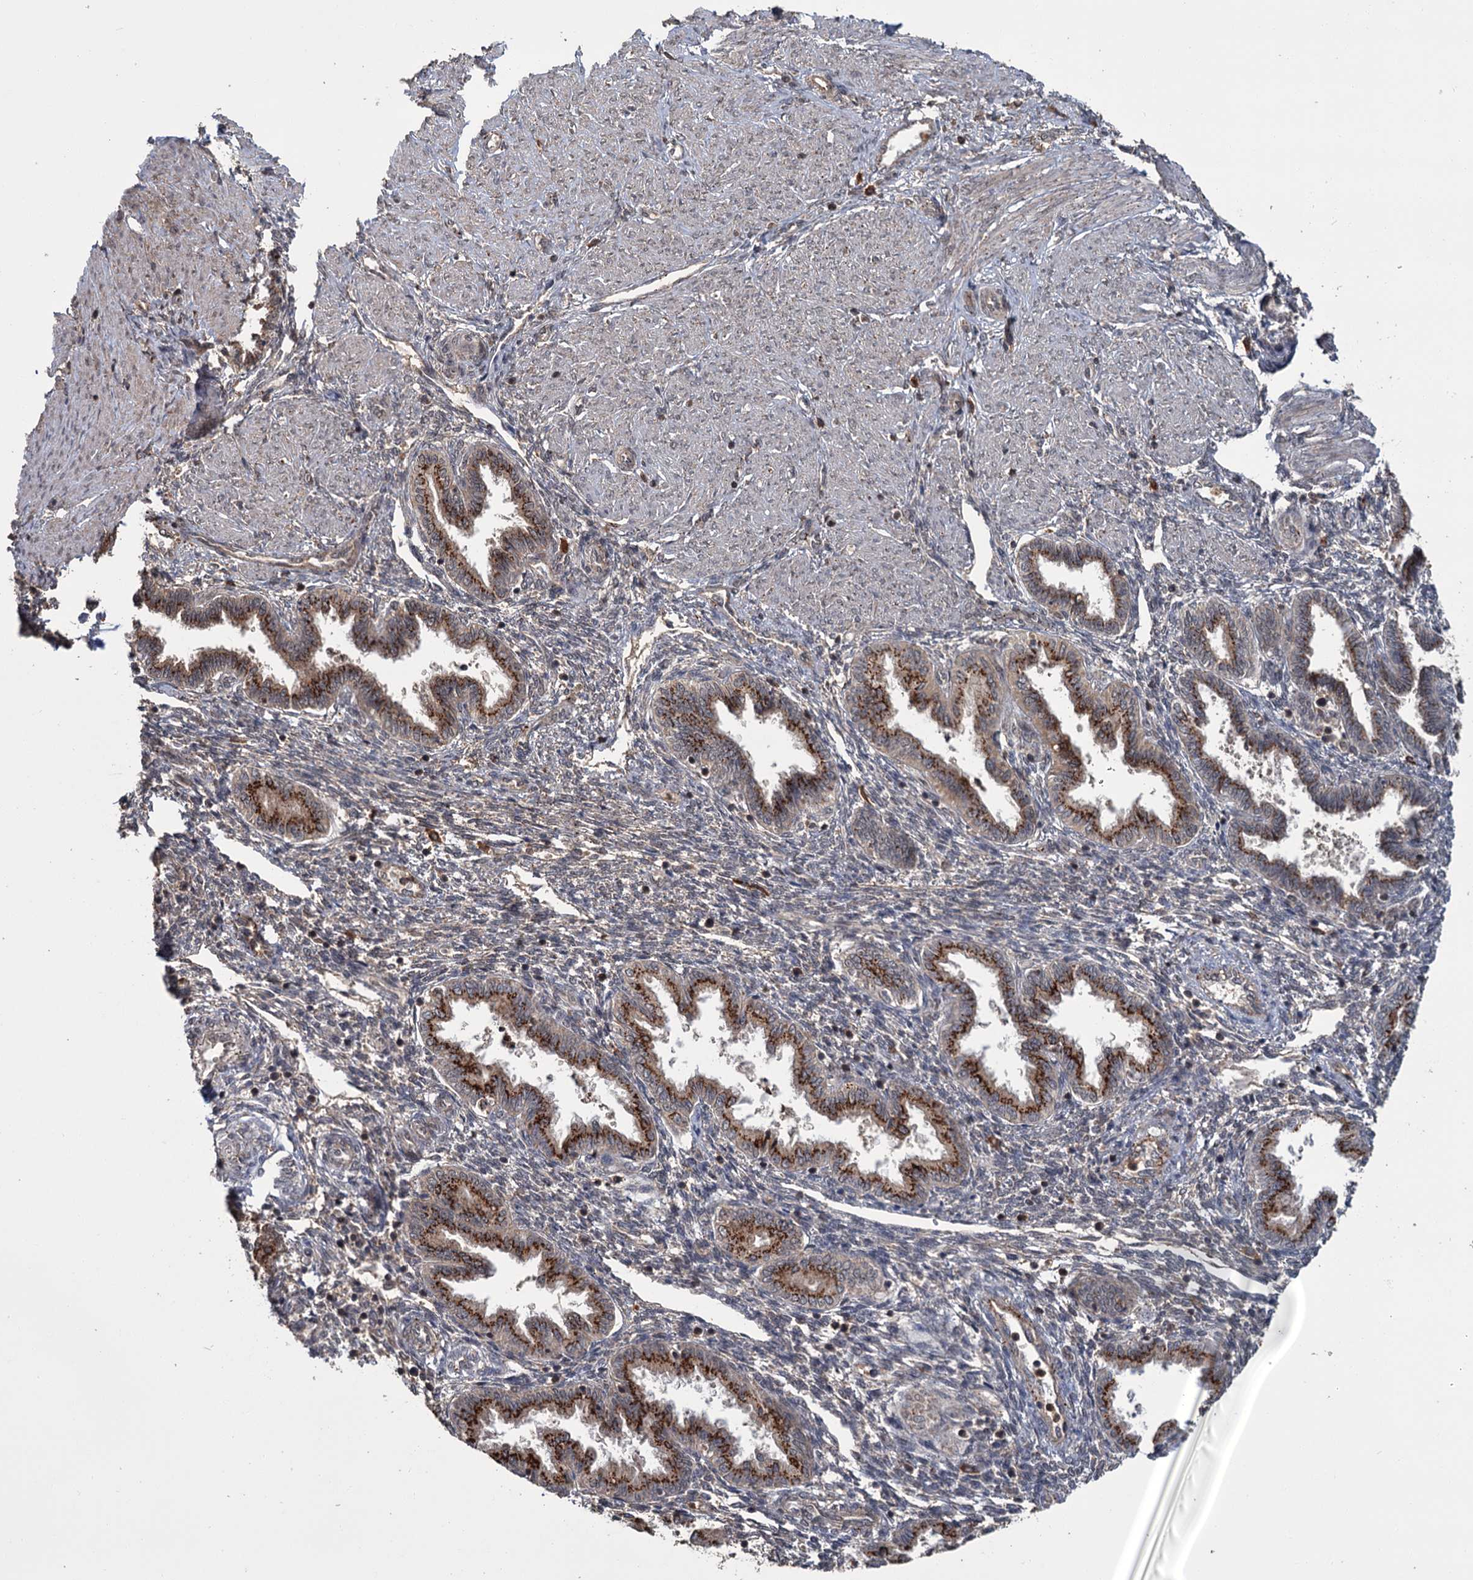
{"staining": {"intensity": "negative", "quantity": "none", "location": "none"}, "tissue": "endometrium", "cell_type": "Cells in endometrial stroma", "image_type": "normal", "snomed": [{"axis": "morphology", "description": "Normal tissue, NOS"}, {"axis": "topography", "description": "Endometrium"}], "caption": "DAB immunohistochemical staining of unremarkable endometrium shows no significant expression in cells in endometrial stroma.", "gene": "KANSL2", "patient": {"sex": "female", "age": 33}}